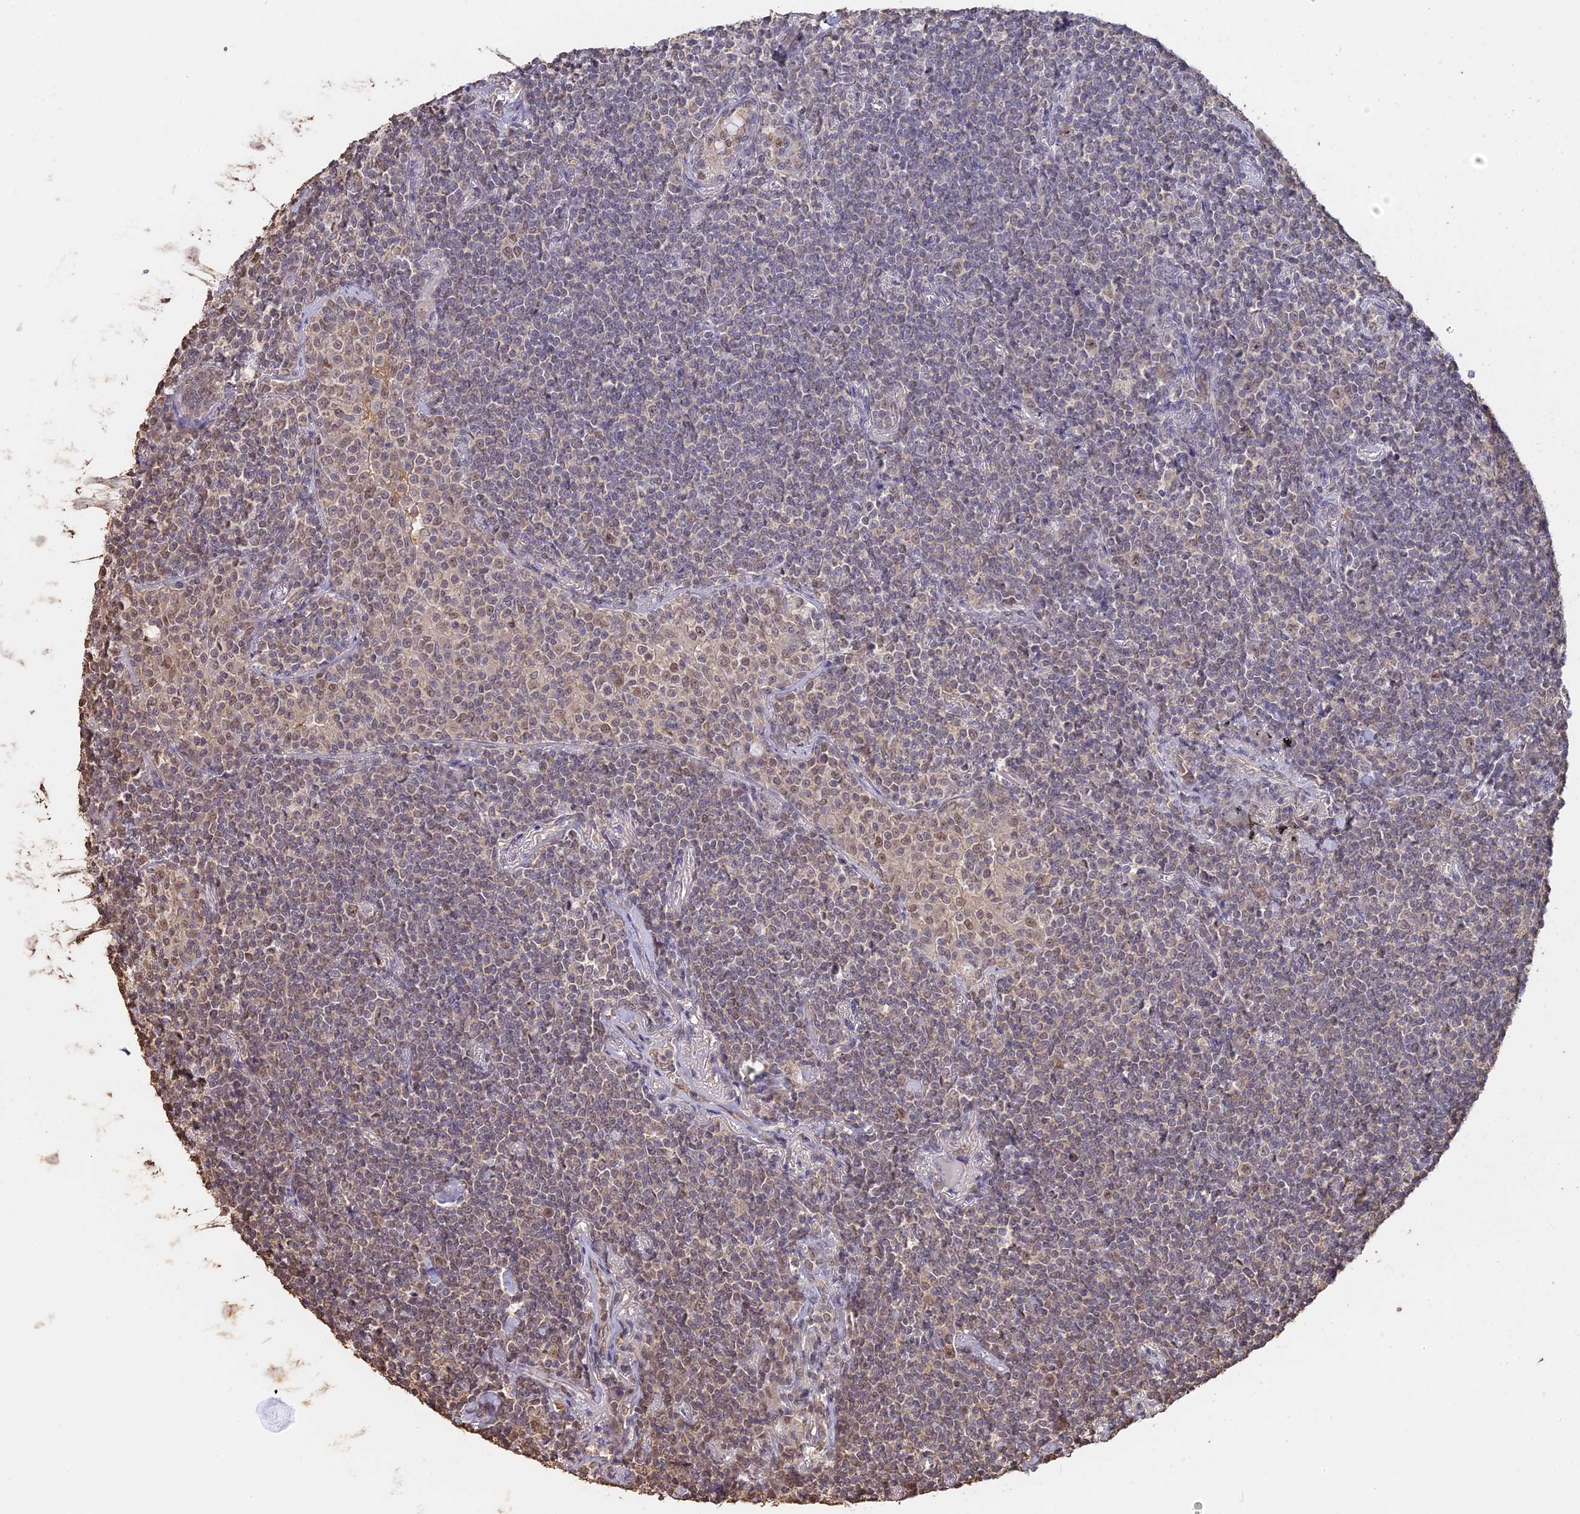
{"staining": {"intensity": "weak", "quantity": "<25%", "location": "nuclear"}, "tissue": "lymphoma", "cell_type": "Tumor cells", "image_type": "cancer", "snomed": [{"axis": "morphology", "description": "Malignant lymphoma, non-Hodgkin's type, Low grade"}, {"axis": "topography", "description": "Lung"}], "caption": "A high-resolution histopathology image shows immunohistochemistry staining of lymphoma, which reveals no significant staining in tumor cells.", "gene": "PSMC6", "patient": {"sex": "female", "age": 71}}